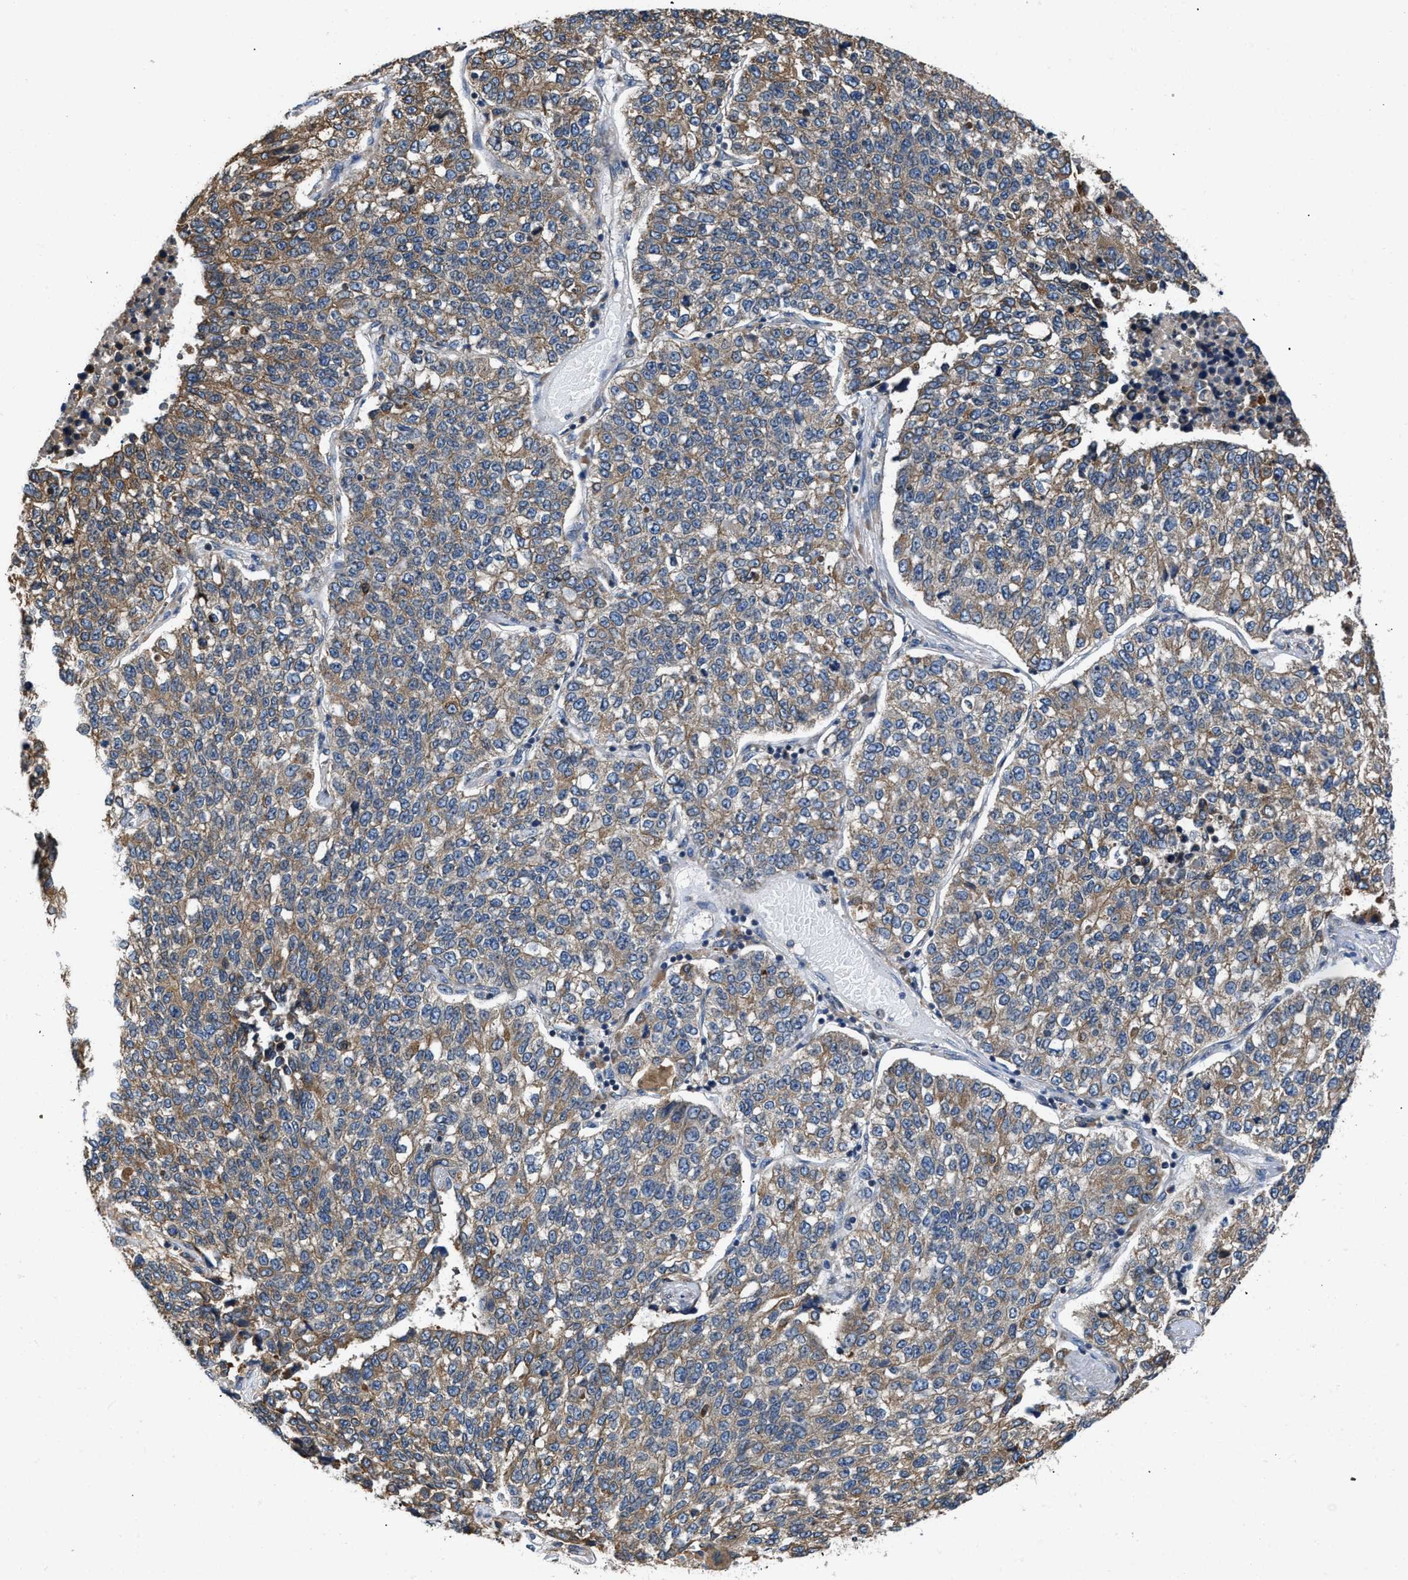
{"staining": {"intensity": "moderate", "quantity": ">75%", "location": "cytoplasmic/membranous"}, "tissue": "lung cancer", "cell_type": "Tumor cells", "image_type": "cancer", "snomed": [{"axis": "morphology", "description": "Adenocarcinoma, NOS"}, {"axis": "topography", "description": "Lung"}], "caption": "A micrograph of human lung cancer stained for a protein demonstrates moderate cytoplasmic/membranous brown staining in tumor cells.", "gene": "CEP128", "patient": {"sex": "male", "age": 49}}